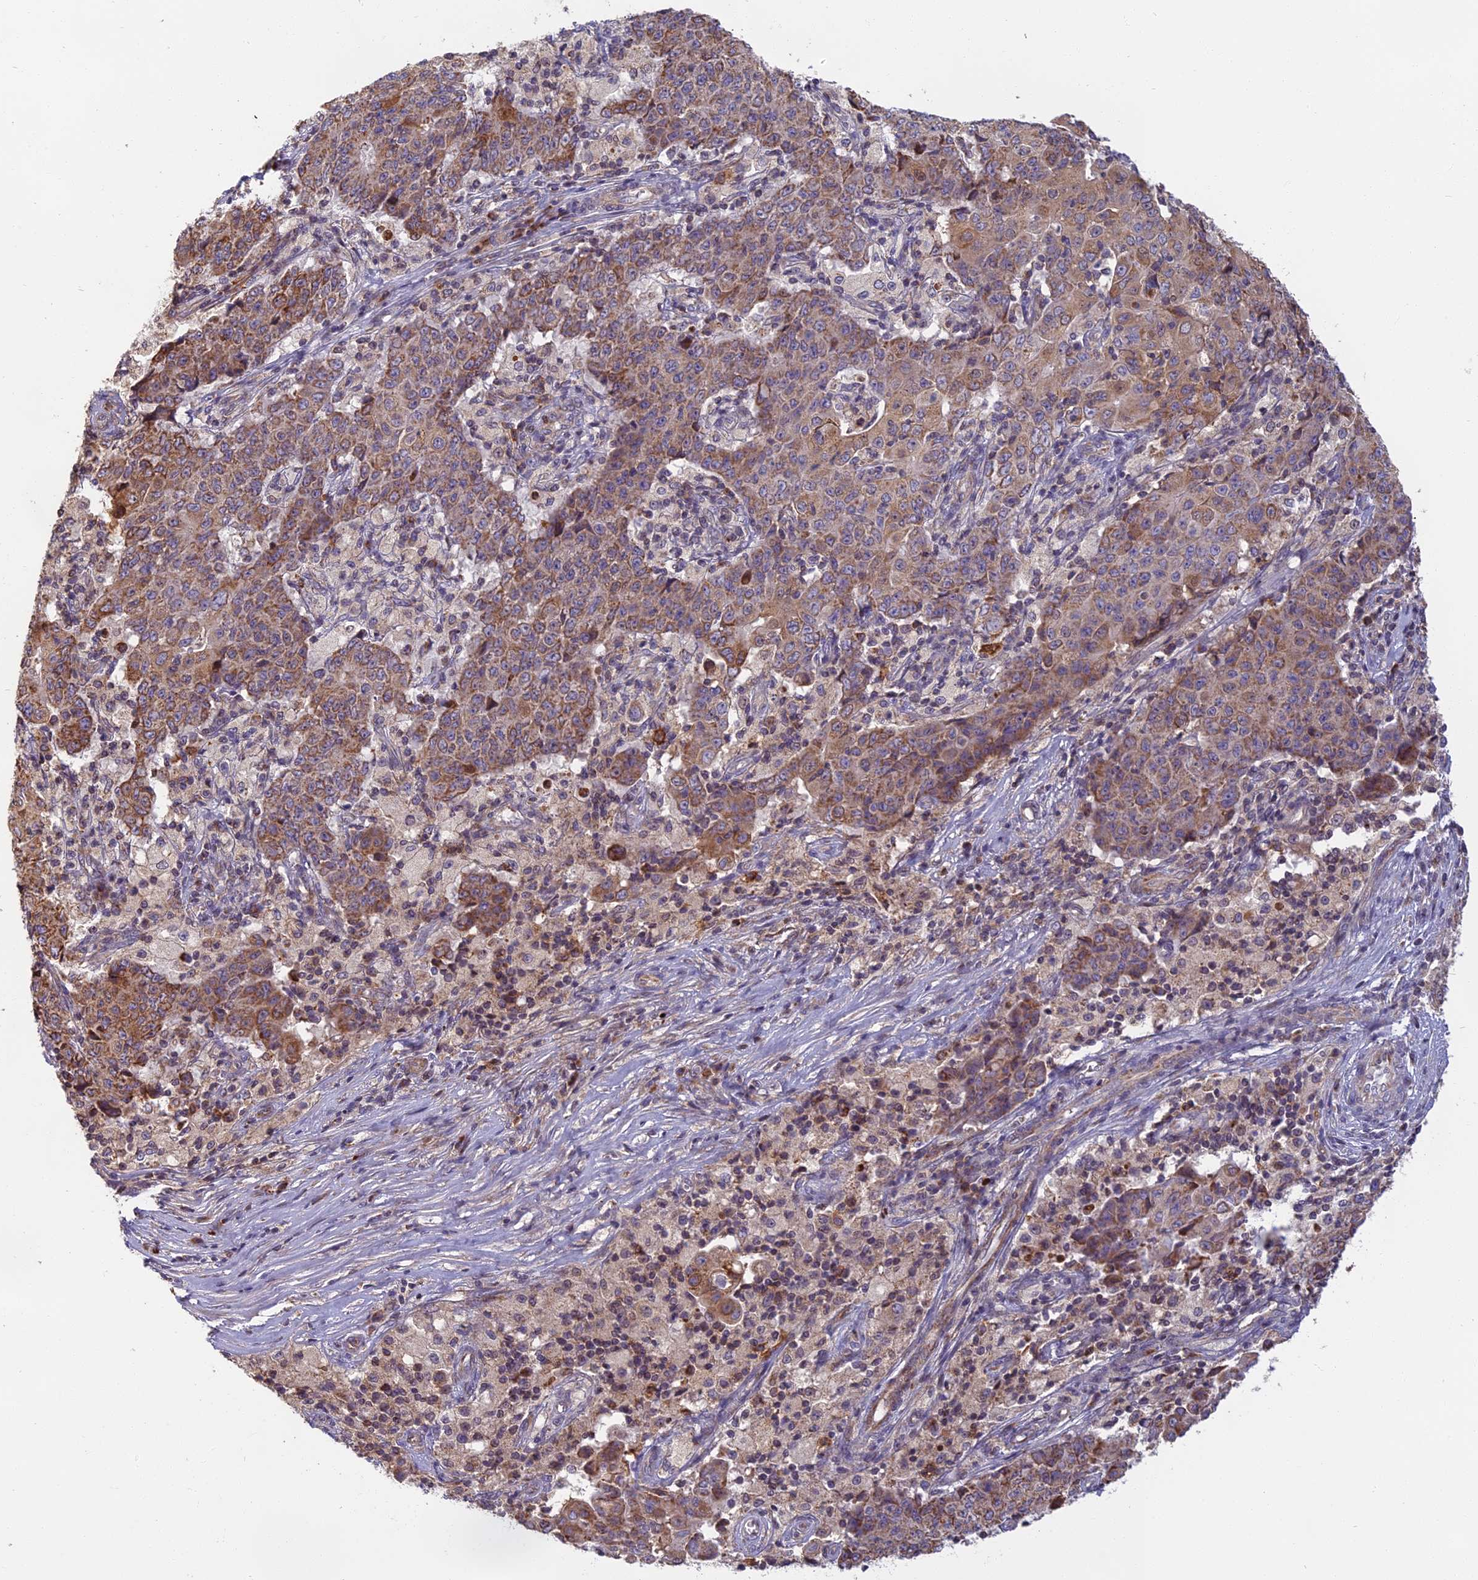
{"staining": {"intensity": "weak", "quantity": ">75%", "location": "cytoplasmic/membranous"}, "tissue": "ovarian cancer", "cell_type": "Tumor cells", "image_type": "cancer", "snomed": [{"axis": "morphology", "description": "Carcinoma, endometroid"}, {"axis": "topography", "description": "Ovary"}], "caption": "Immunohistochemistry (IHC) histopathology image of neoplastic tissue: human ovarian cancer (endometroid carcinoma) stained using immunohistochemistry (IHC) demonstrates low levels of weak protein expression localized specifically in the cytoplasmic/membranous of tumor cells, appearing as a cytoplasmic/membranous brown color.", "gene": "EDAR", "patient": {"sex": "female", "age": 42}}